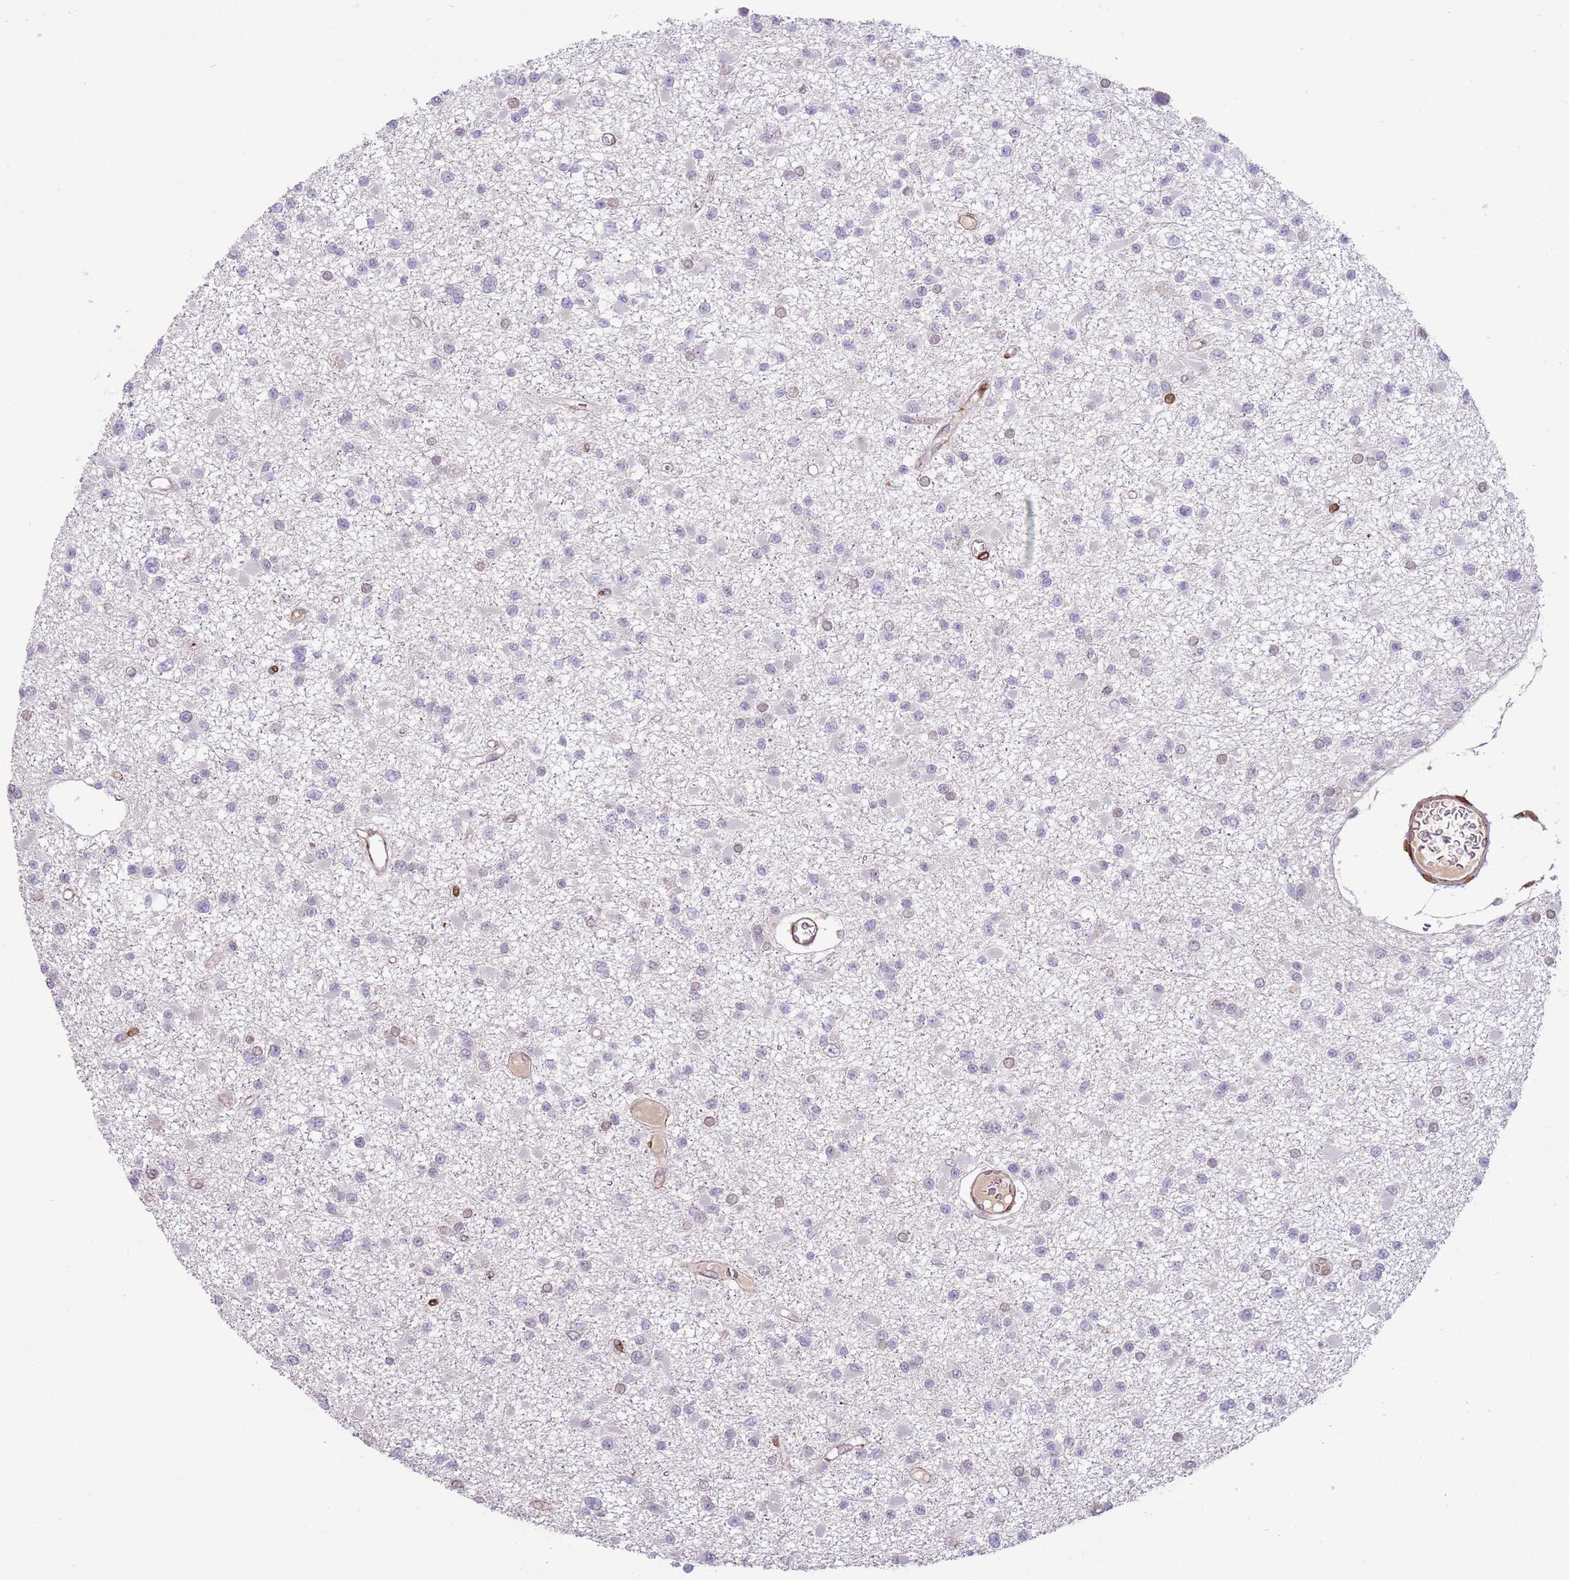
{"staining": {"intensity": "negative", "quantity": "none", "location": "none"}, "tissue": "glioma", "cell_type": "Tumor cells", "image_type": "cancer", "snomed": [{"axis": "morphology", "description": "Glioma, malignant, Low grade"}, {"axis": "topography", "description": "Brain"}], "caption": "Malignant low-grade glioma was stained to show a protein in brown. There is no significant positivity in tumor cells.", "gene": "TMEM47", "patient": {"sex": "female", "age": 22}}